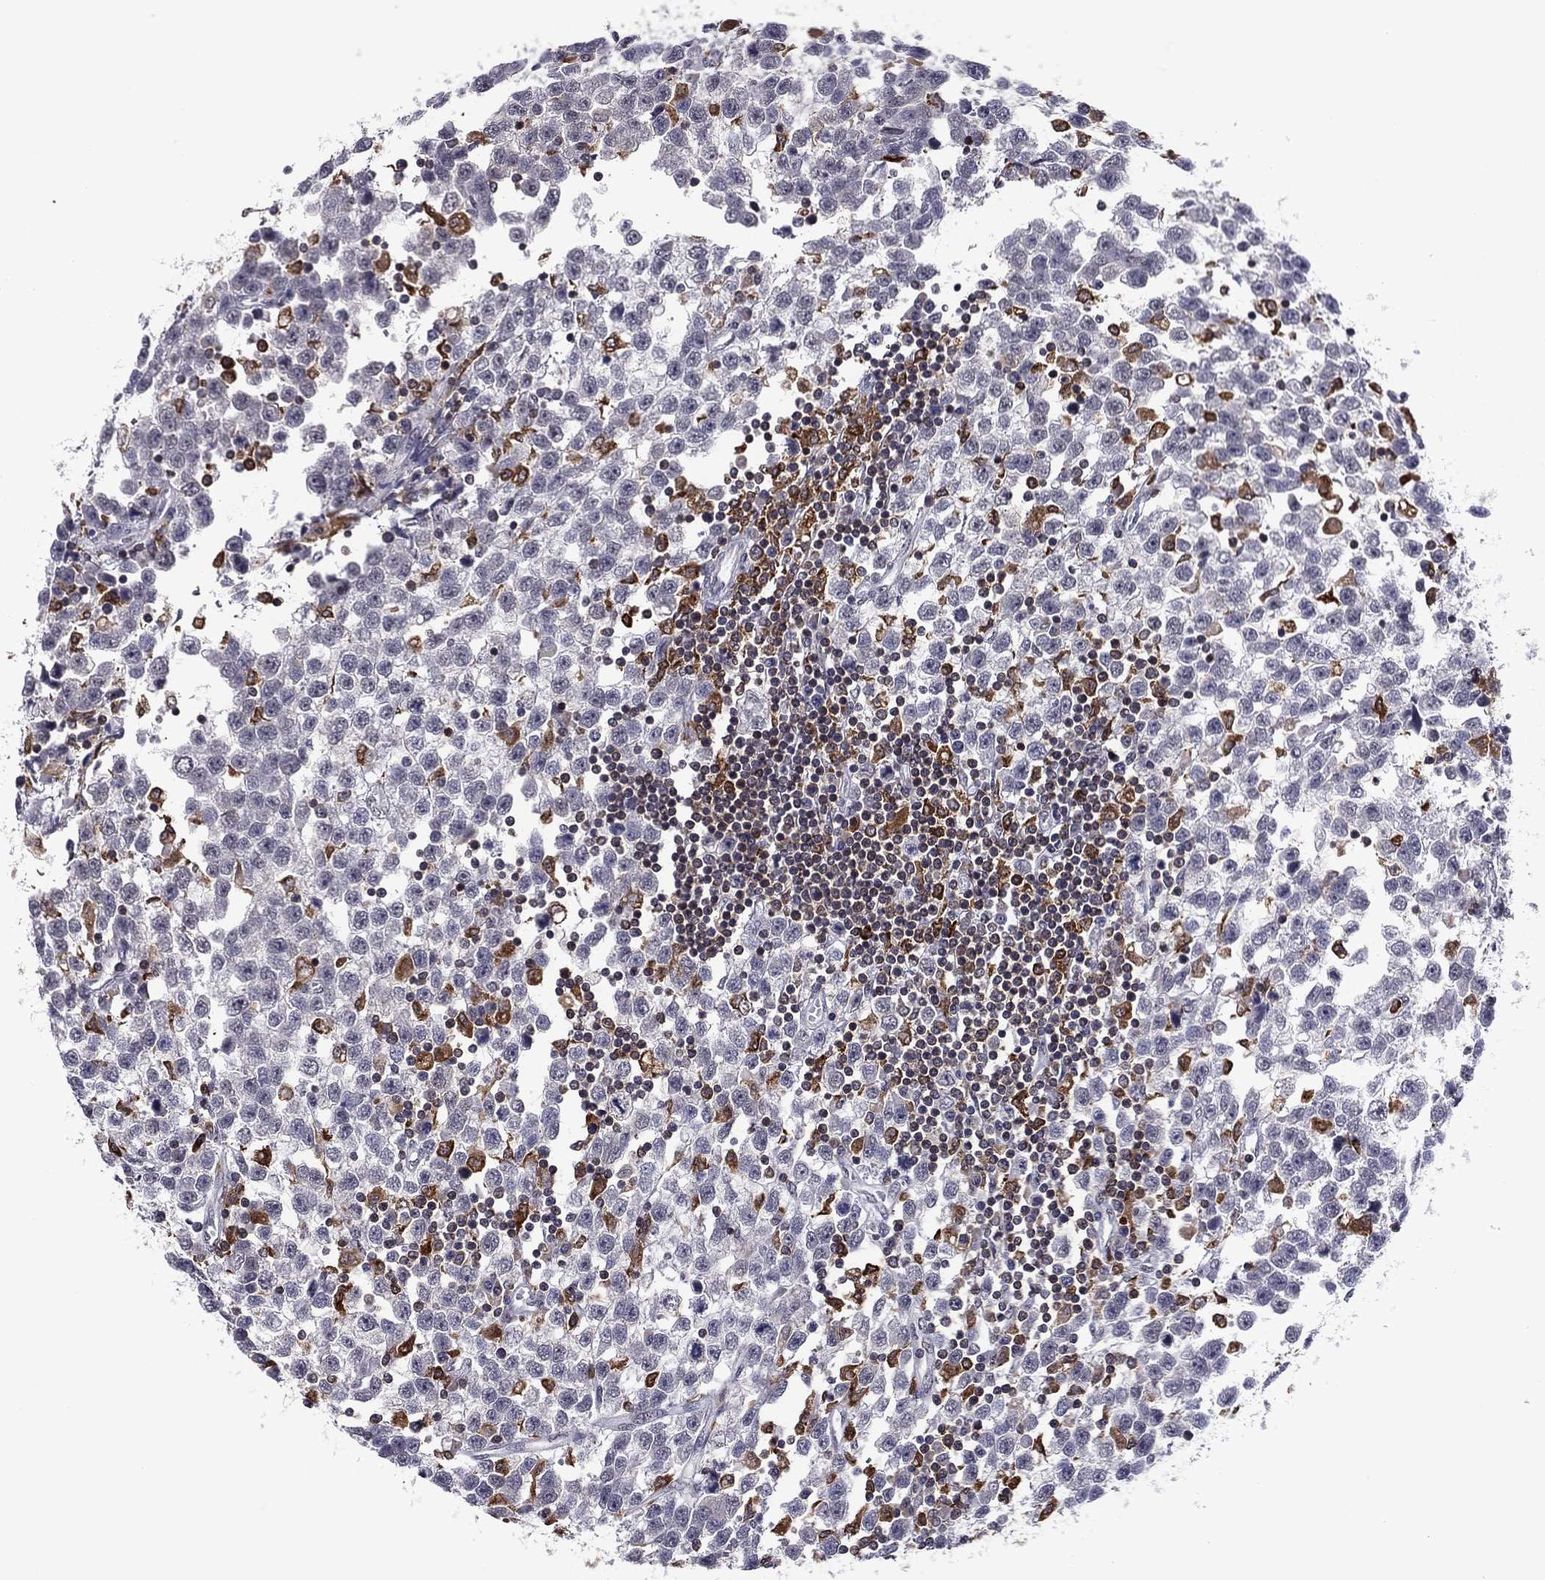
{"staining": {"intensity": "negative", "quantity": "none", "location": "none"}, "tissue": "testis cancer", "cell_type": "Tumor cells", "image_type": "cancer", "snomed": [{"axis": "morphology", "description": "Seminoma, NOS"}, {"axis": "topography", "description": "Testis"}], "caption": "Seminoma (testis) was stained to show a protein in brown. There is no significant positivity in tumor cells. (Brightfield microscopy of DAB IHC at high magnification).", "gene": "PLCB2", "patient": {"sex": "male", "age": 34}}